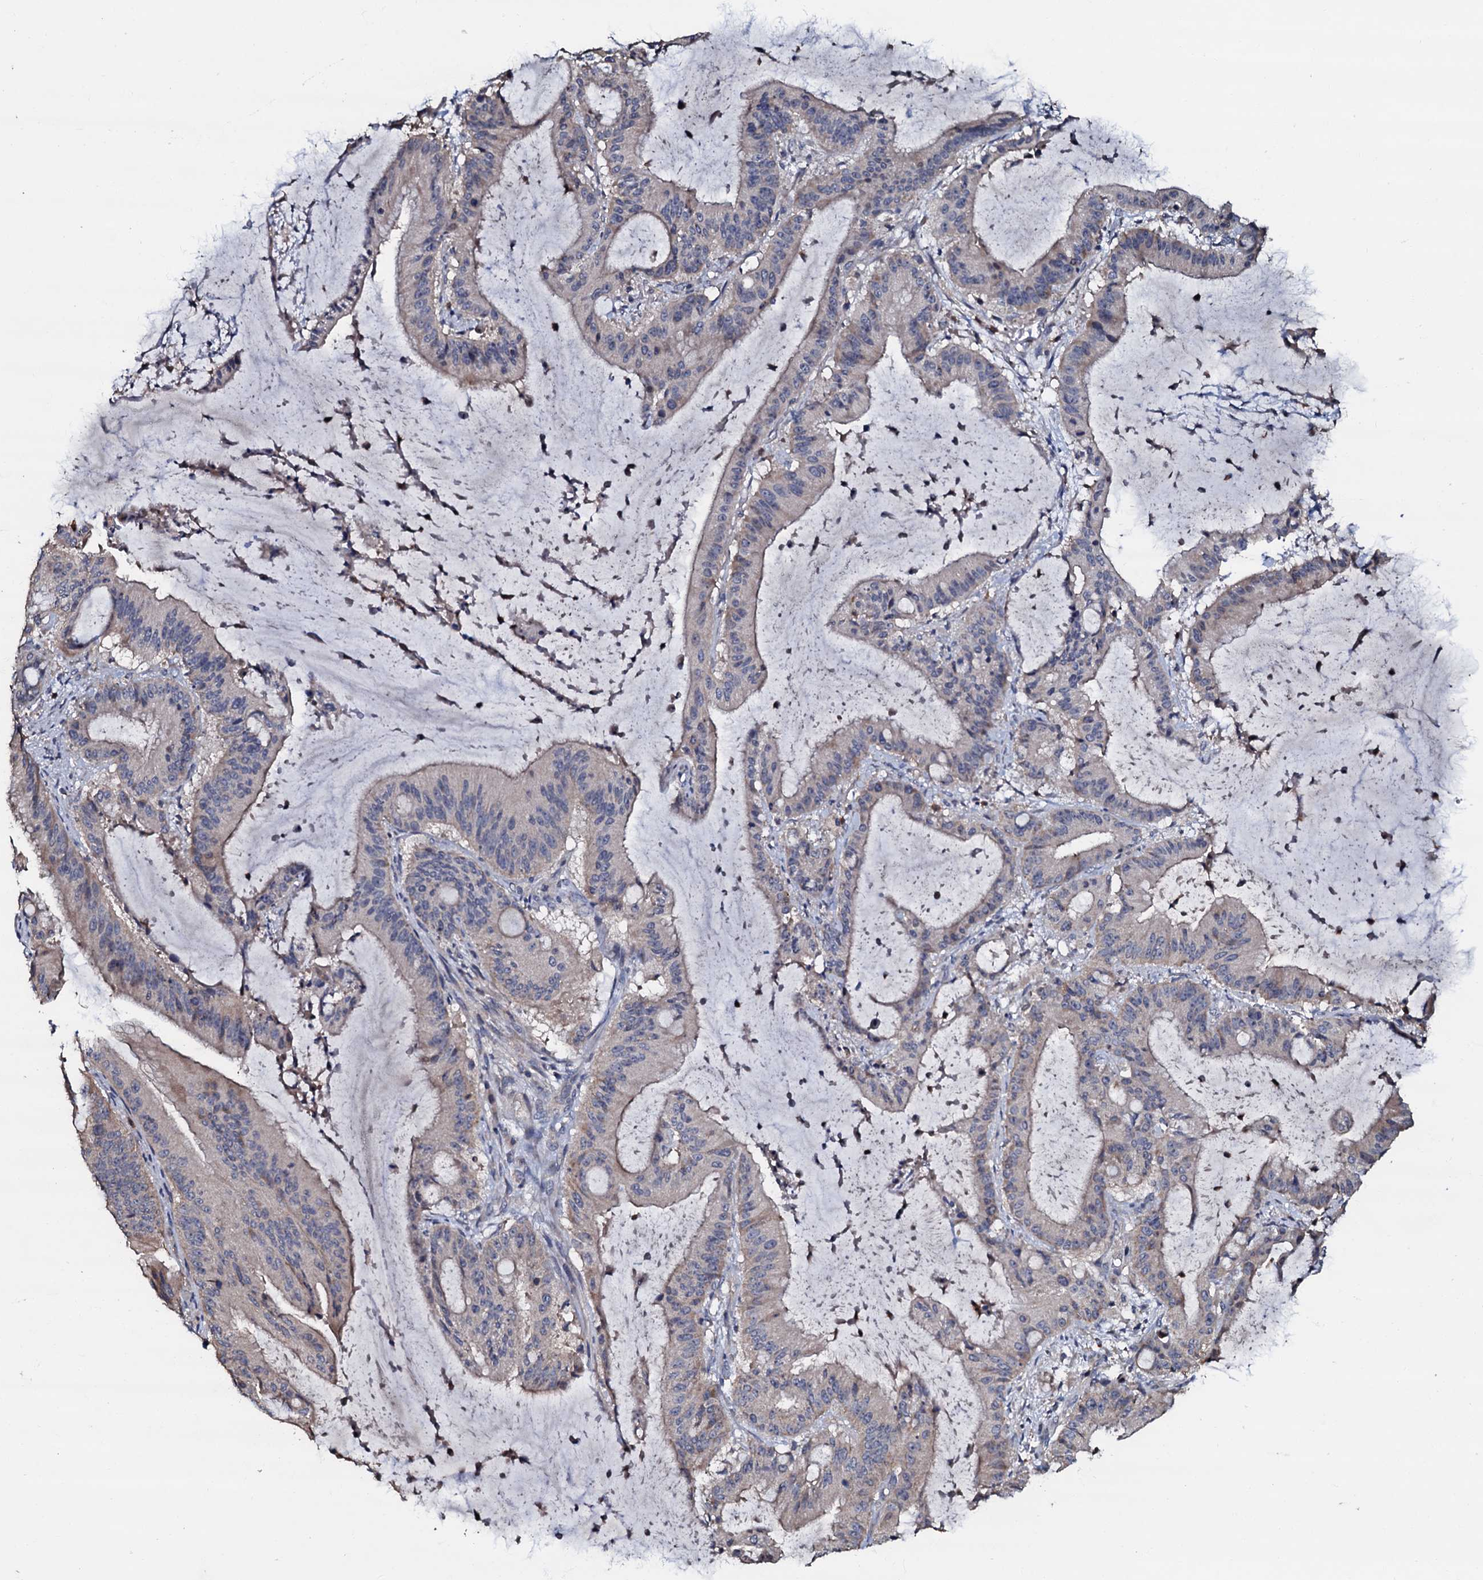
{"staining": {"intensity": "weak", "quantity": "<25%", "location": "cytoplasmic/membranous"}, "tissue": "liver cancer", "cell_type": "Tumor cells", "image_type": "cancer", "snomed": [{"axis": "morphology", "description": "Normal tissue, NOS"}, {"axis": "morphology", "description": "Cholangiocarcinoma"}, {"axis": "topography", "description": "Liver"}, {"axis": "topography", "description": "Peripheral nerve tissue"}], "caption": "Tumor cells are negative for brown protein staining in cholangiocarcinoma (liver).", "gene": "CPNE2", "patient": {"sex": "female", "age": 73}}